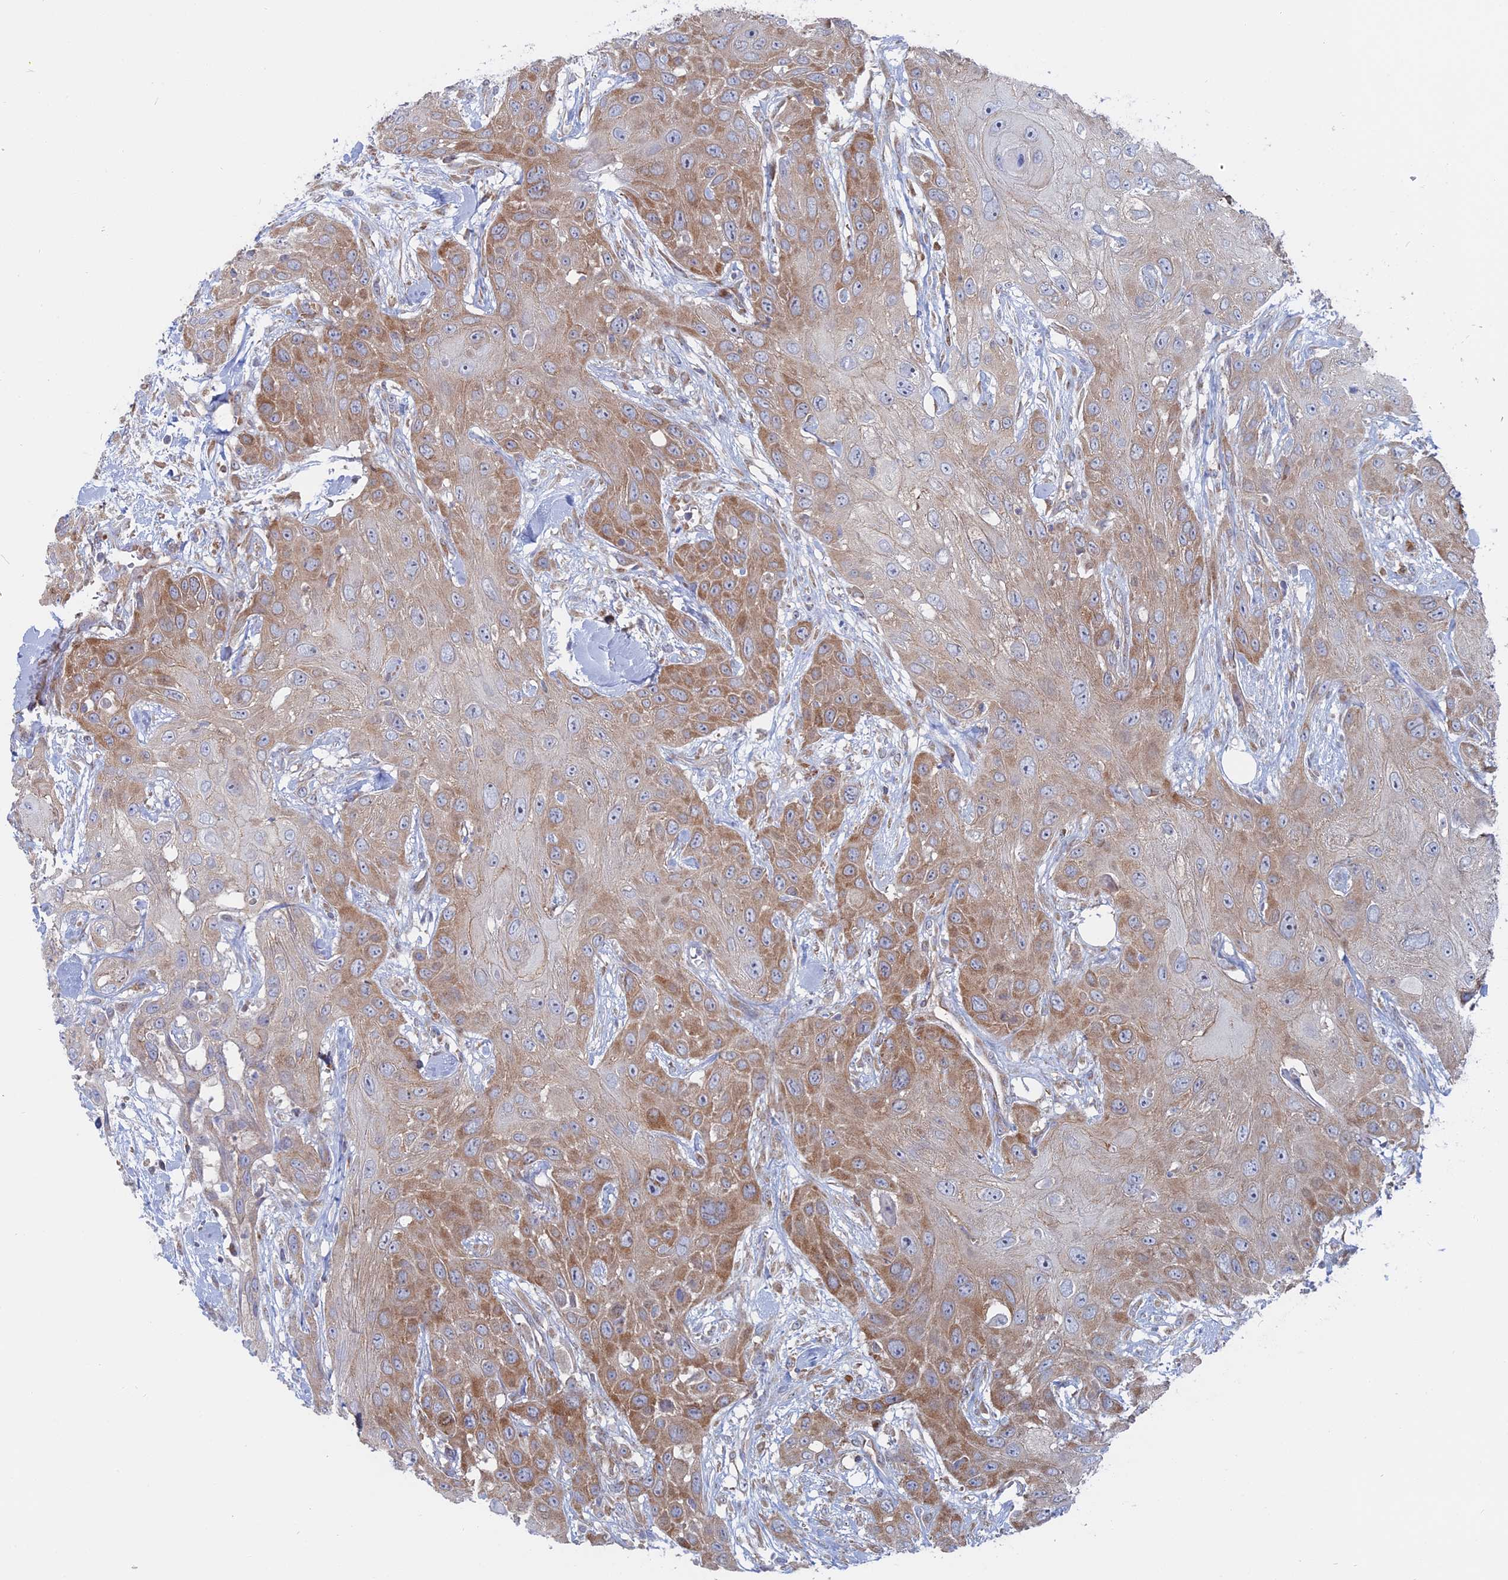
{"staining": {"intensity": "moderate", "quantity": ">75%", "location": "cytoplasmic/membranous"}, "tissue": "head and neck cancer", "cell_type": "Tumor cells", "image_type": "cancer", "snomed": [{"axis": "morphology", "description": "Squamous cell carcinoma, NOS"}, {"axis": "topography", "description": "Head-Neck"}], "caption": "DAB (3,3'-diaminobenzidine) immunohistochemical staining of head and neck cancer demonstrates moderate cytoplasmic/membranous protein expression in approximately >75% of tumor cells.", "gene": "TBC1D30", "patient": {"sex": "male", "age": 81}}